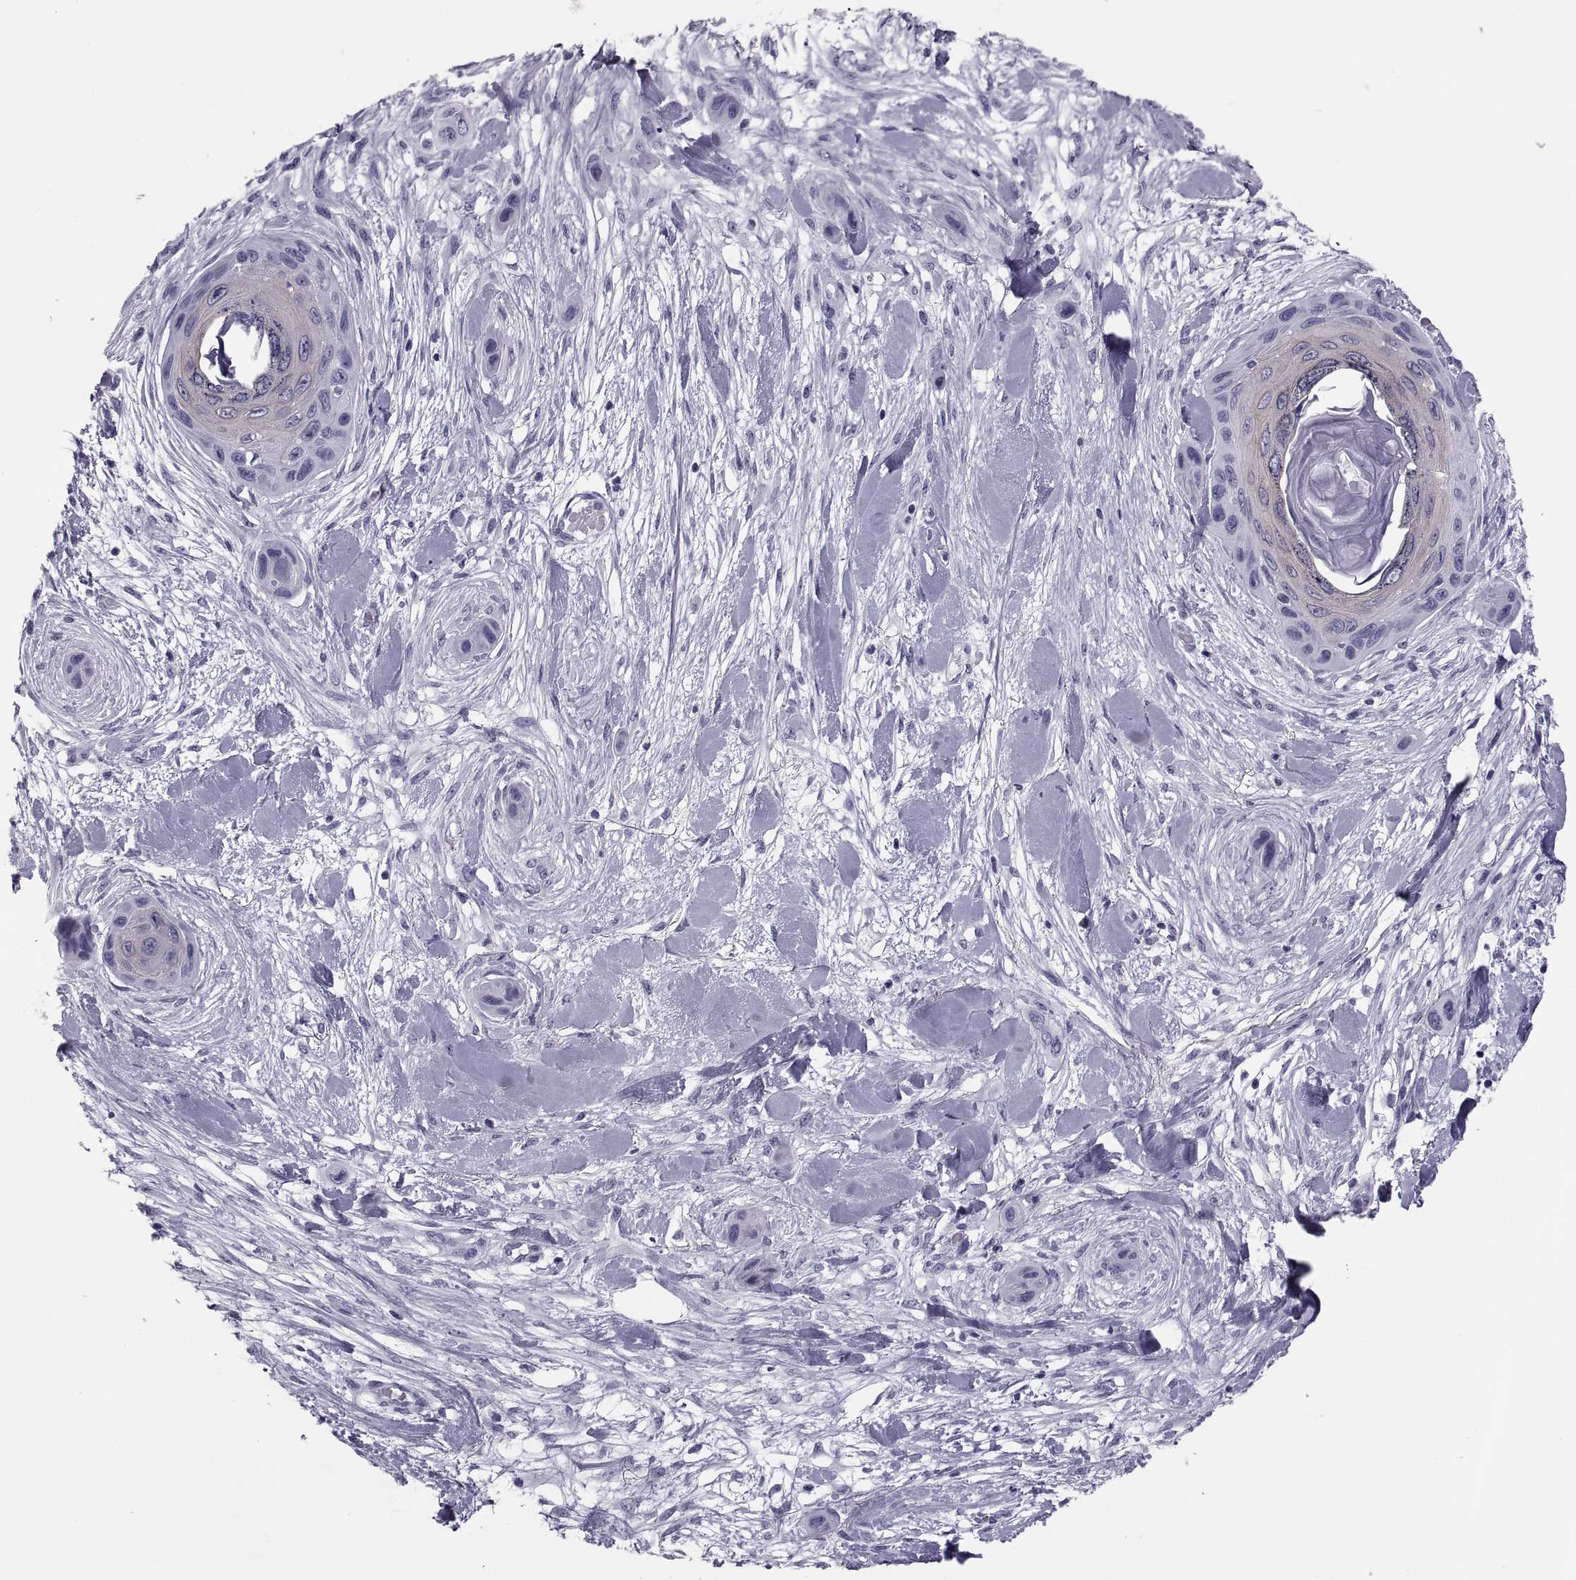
{"staining": {"intensity": "negative", "quantity": "none", "location": "none"}, "tissue": "skin cancer", "cell_type": "Tumor cells", "image_type": "cancer", "snomed": [{"axis": "morphology", "description": "Squamous cell carcinoma, NOS"}, {"axis": "topography", "description": "Skin"}], "caption": "Tumor cells are negative for protein expression in human squamous cell carcinoma (skin).", "gene": "CRISP1", "patient": {"sex": "male", "age": 82}}